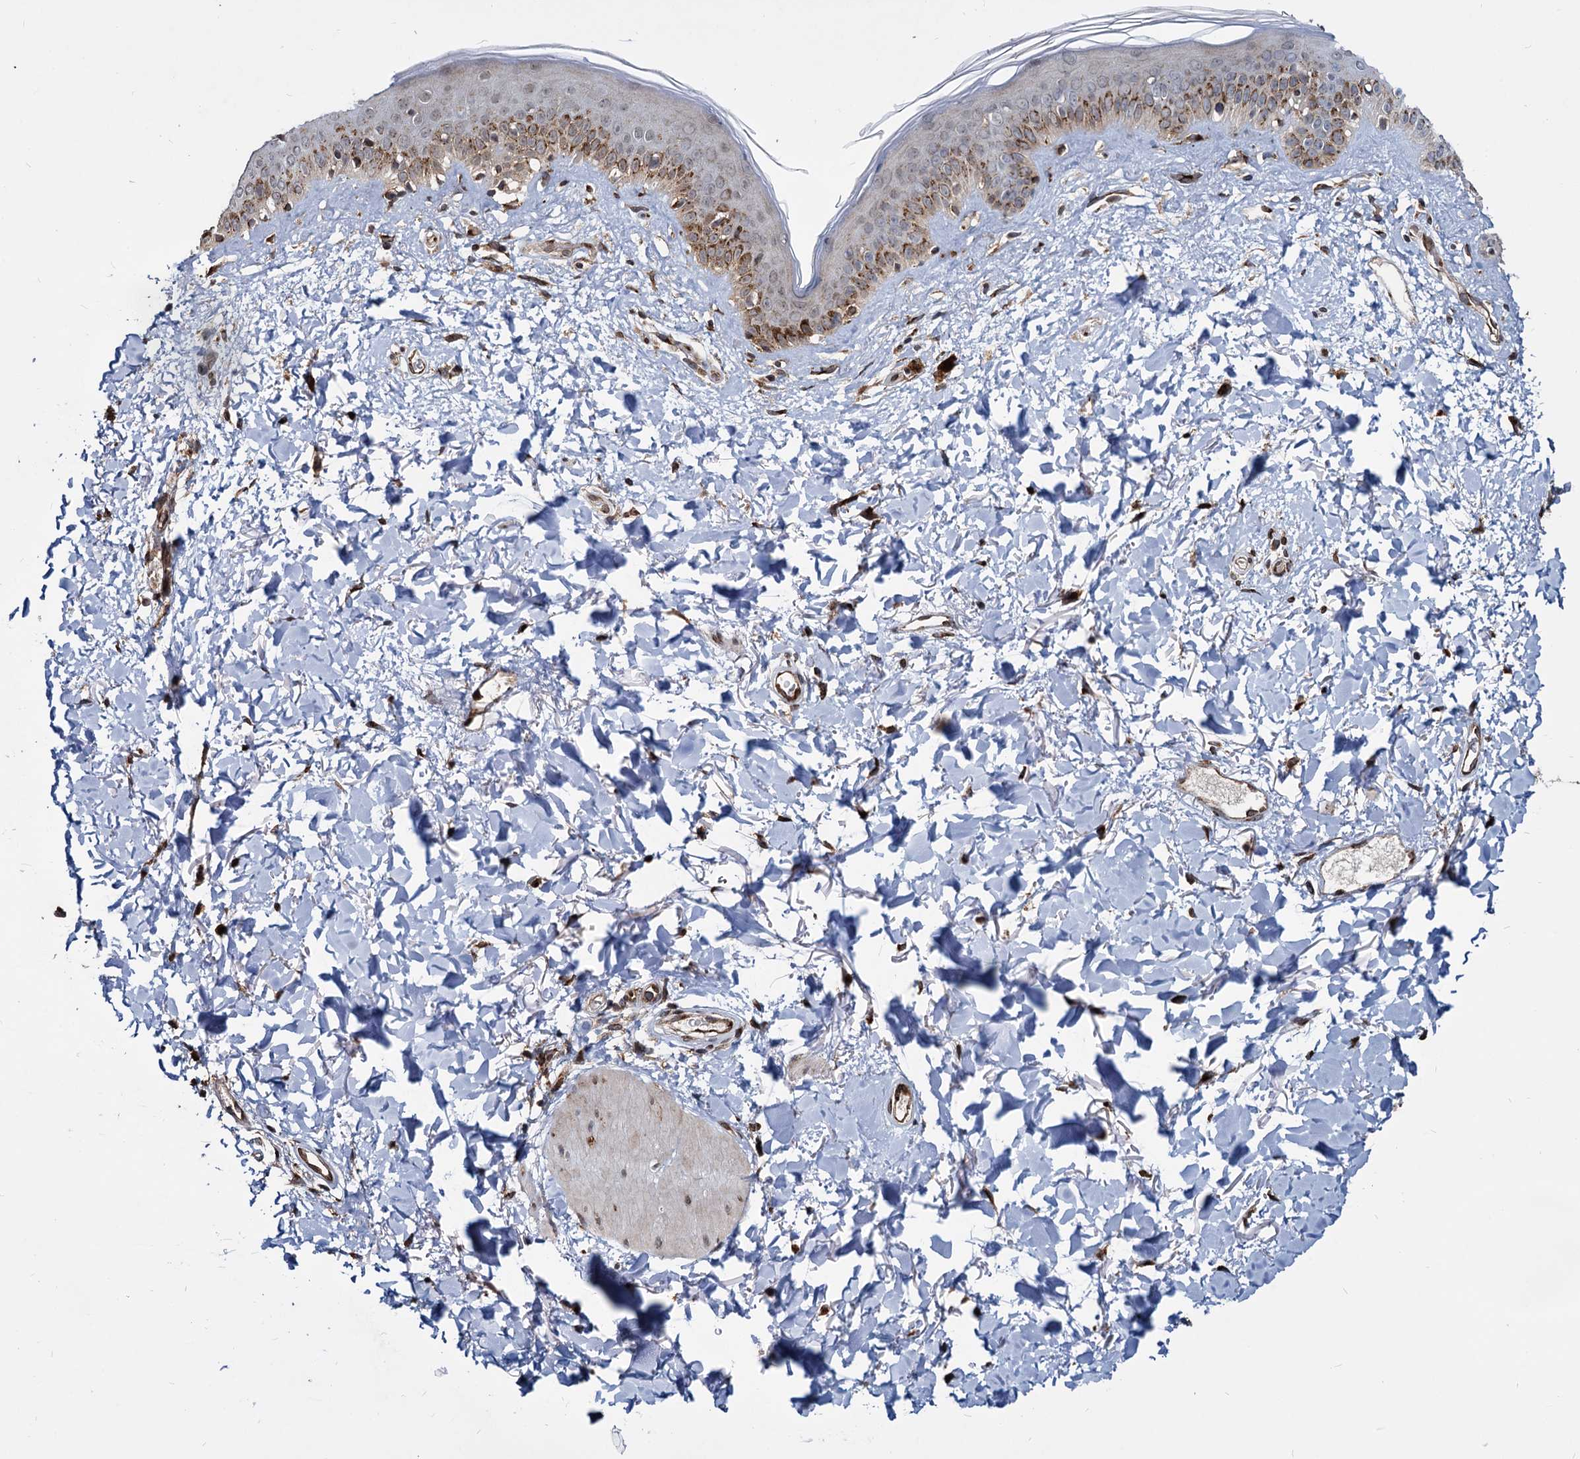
{"staining": {"intensity": "strong", "quantity": "25%-75%", "location": "cytoplasmic/membranous"}, "tissue": "skin", "cell_type": "Fibroblasts", "image_type": "normal", "snomed": [{"axis": "morphology", "description": "Normal tissue, NOS"}, {"axis": "topography", "description": "Skin"}], "caption": "Fibroblasts reveal strong cytoplasmic/membranous expression in approximately 25%-75% of cells in normal skin. The protein of interest is shown in brown color, while the nuclei are stained blue.", "gene": "SAAL1", "patient": {"sex": "female", "age": 58}}